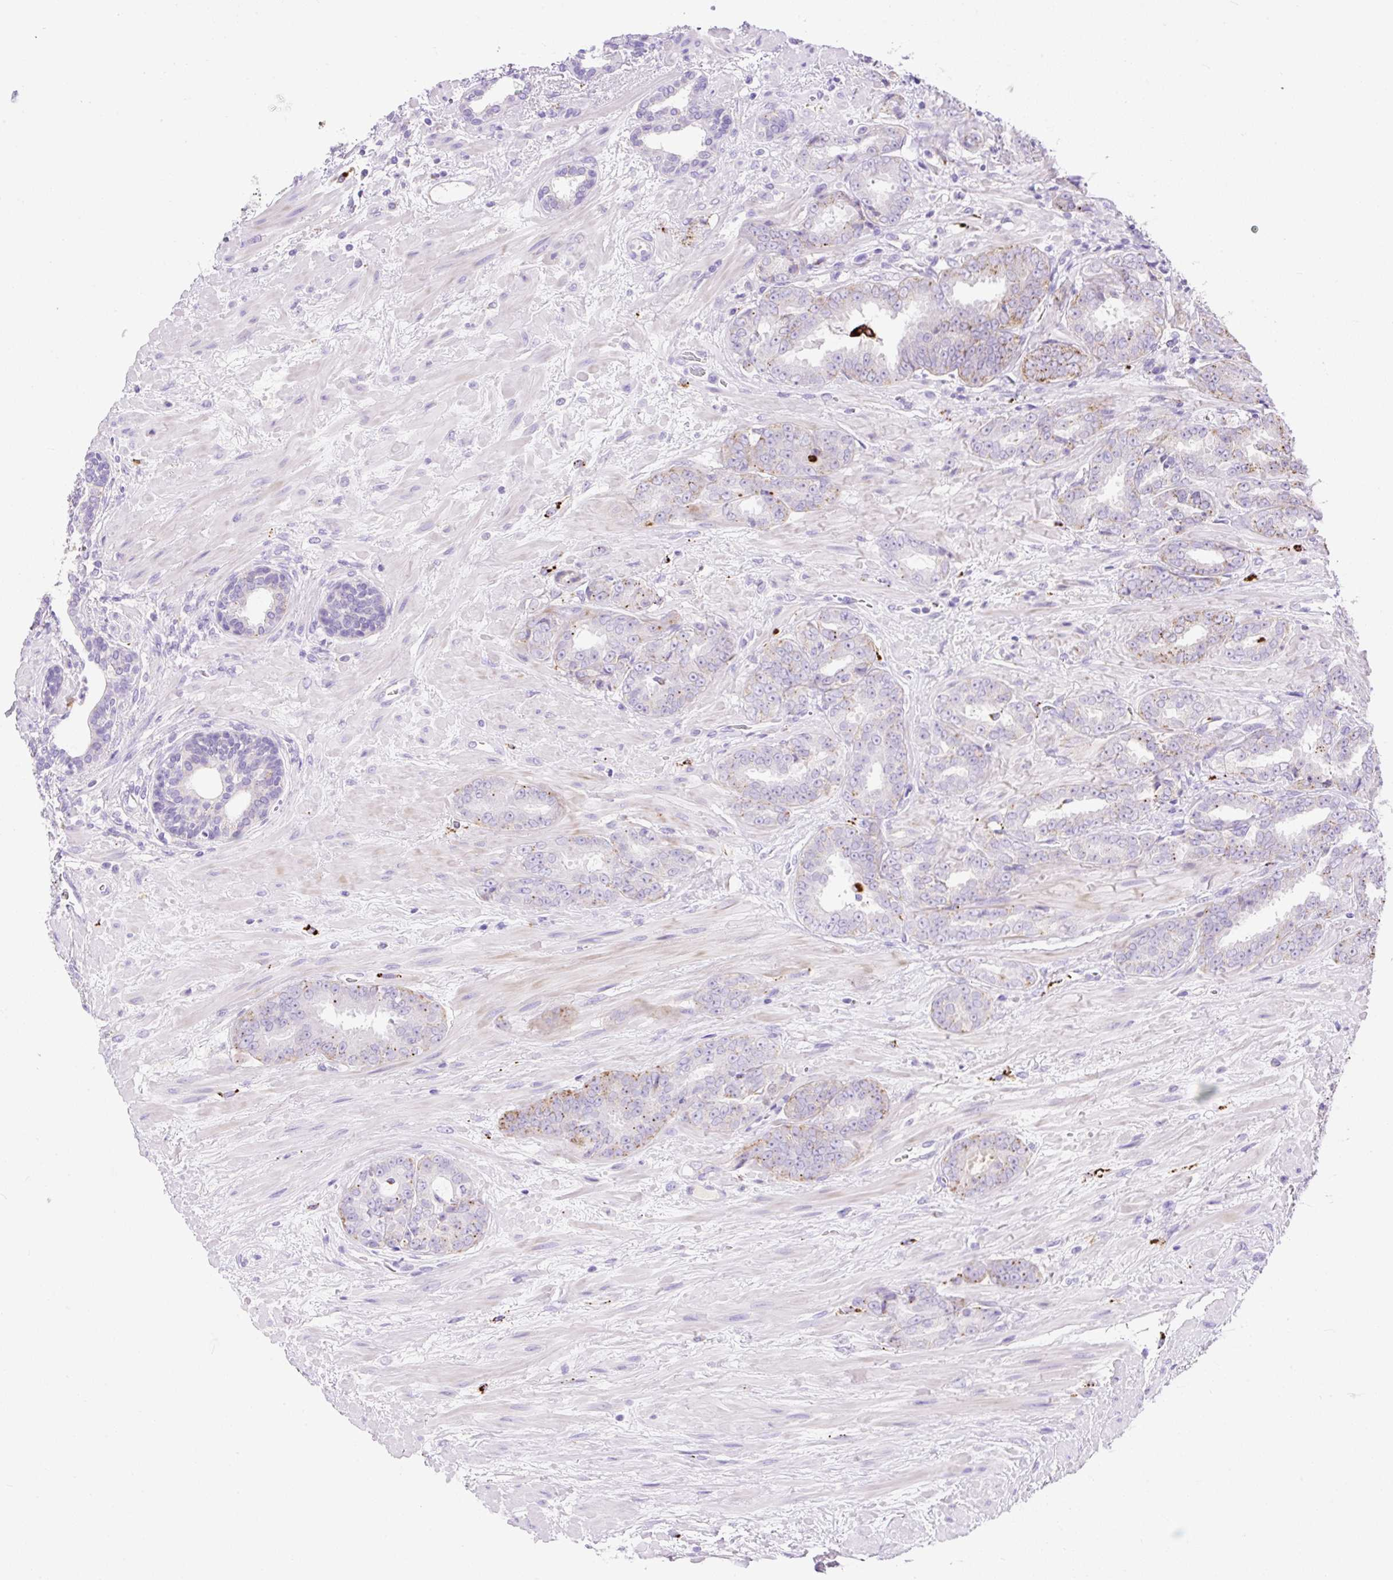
{"staining": {"intensity": "moderate", "quantity": "25%-75%", "location": "cytoplasmic/membranous"}, "tissue": "prostate cancer", "cell_type": "Tumor cells", "image_type": "cancer", "snomed": [{"axis": "morphology", "description": "Adenocarcinoma, High grade"}, {"axis": "topography", "description": "Prostate"}], "caption": "Moderate cytoplasmic/membranous staining for a protein is appreciated in about 25%-75% of tumor cells of prostate adenocarcinoma (high-grade) using immunohistochemistry (IHC).", "gene": "HEXB", "patient": {"sex": "male", "age": 72}}